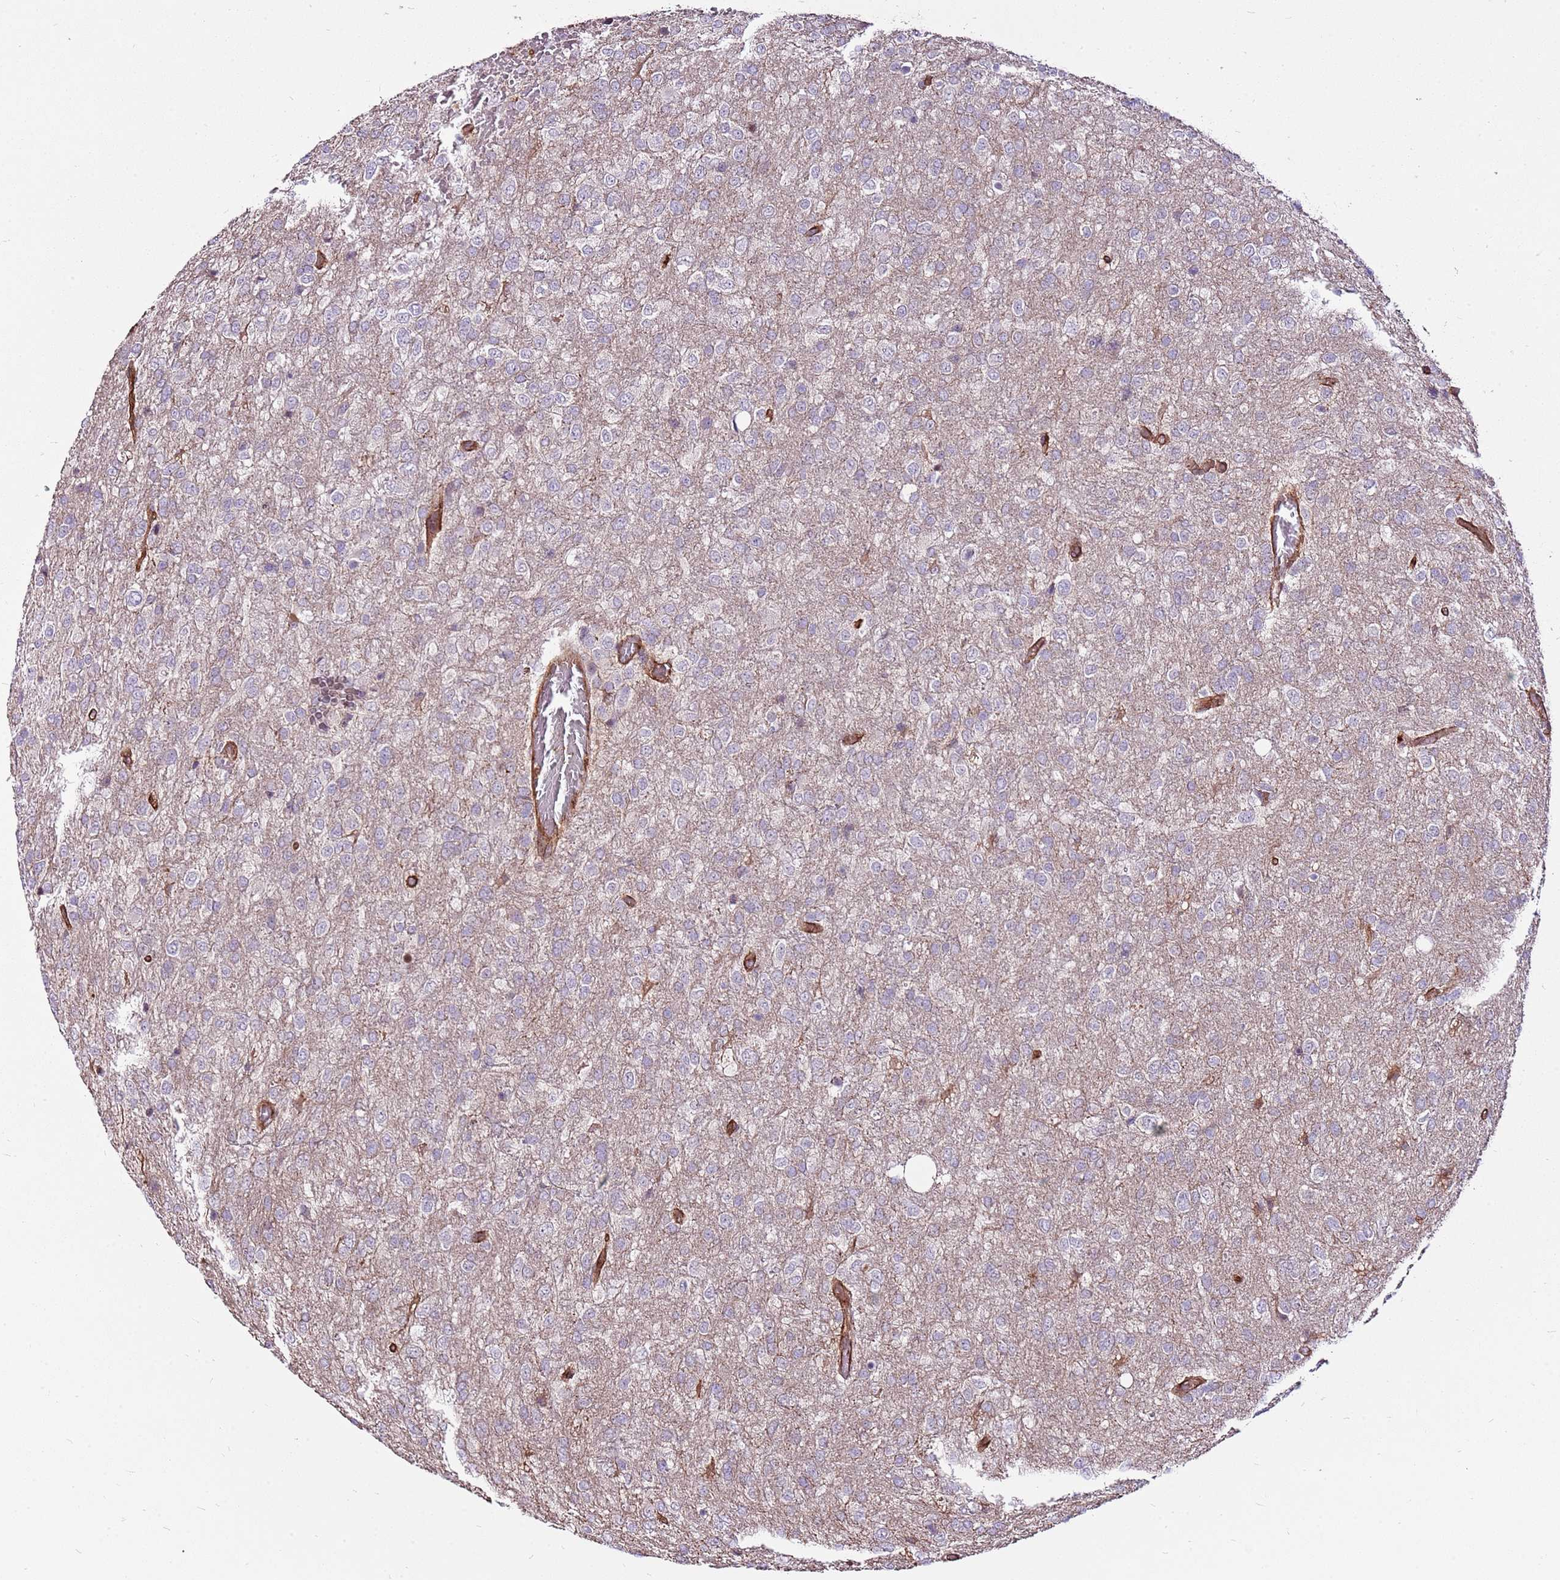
{"staining": {"intensity": "negative", "quantity": "none", "location": "none"}, "tissue": "glioma", "cell_type": "Tumor cells", "image_type": "cancer", "snomed": [{"axis": "morphology", "description": "Glioma, malignant, High grade"}, {"axis": "topography", "description": "Brain"}], "caption": "Immunohistochemistry micrograph of neoplastic tissue: malignant glioma (high-grade) stained with DAB (3,3'-diaminobenzidine) shows no significant protein positivity in tumor cells.", "gene": "ZNF827", "patient": {"sex": "female", "age": 74}}